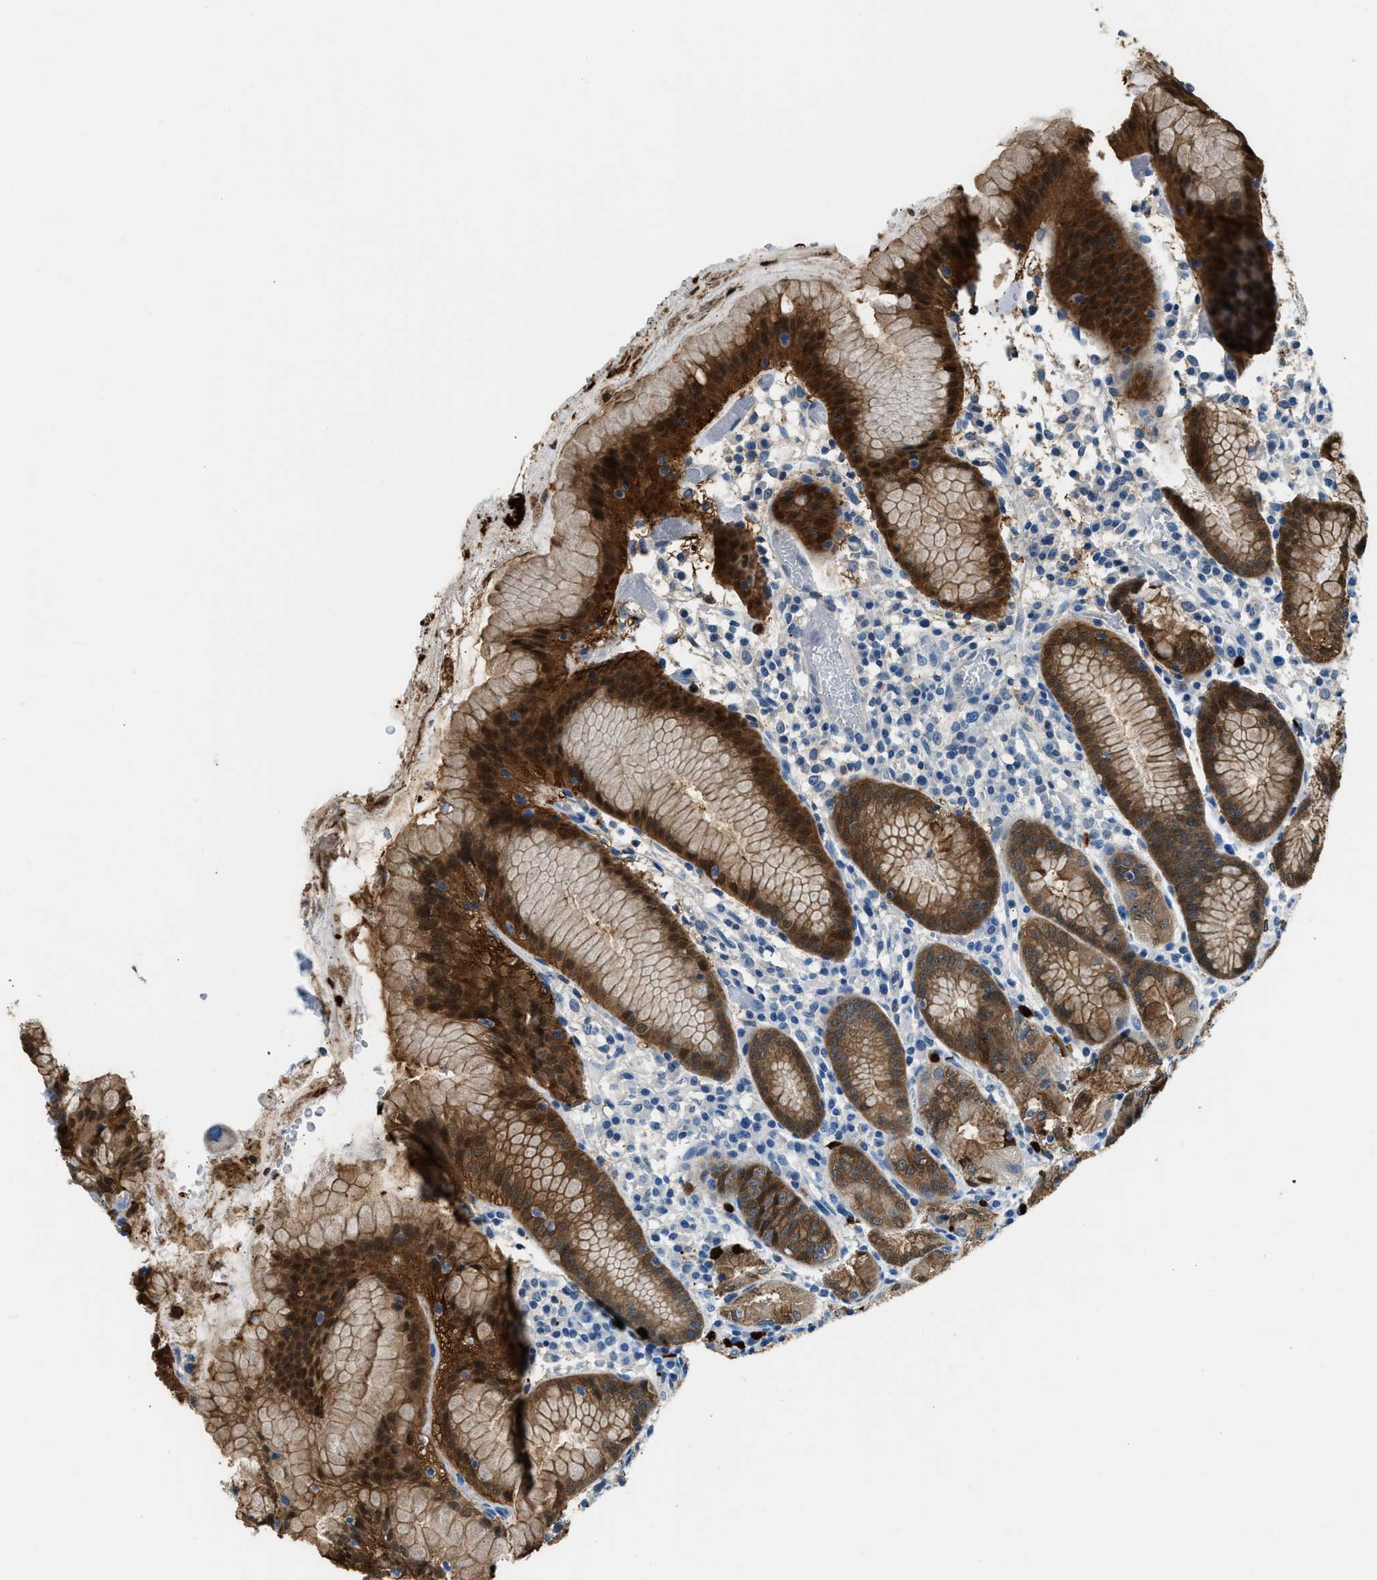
{"staining": {"intensity": "strong", "quantity": ">75%", "location": "cytoplasmic/membranous,nuclear"}, "tissue": "stomach", "cell_type": "Glandular cells", "image_type": "normal", "snomed": [{"axis": "morphology", "description": "Normal tissue, NOS"}, {"axis": "topography", "description": "Stomach"}, {"axis": "topography", "description": "Stomach, lower"}], "caption": "High-power microscopy captured an immunohistochemistry (IHC) image of unremarkable stomach, revealing strong cytoplasmic/membranous,nuclear expression in about >75% of glandular cells. Immunohistochemistry stains the protein in brown and the nuclei are stained blue.", "gene": "ANXA3", "patient": {"sex": "female", "age": 75}}